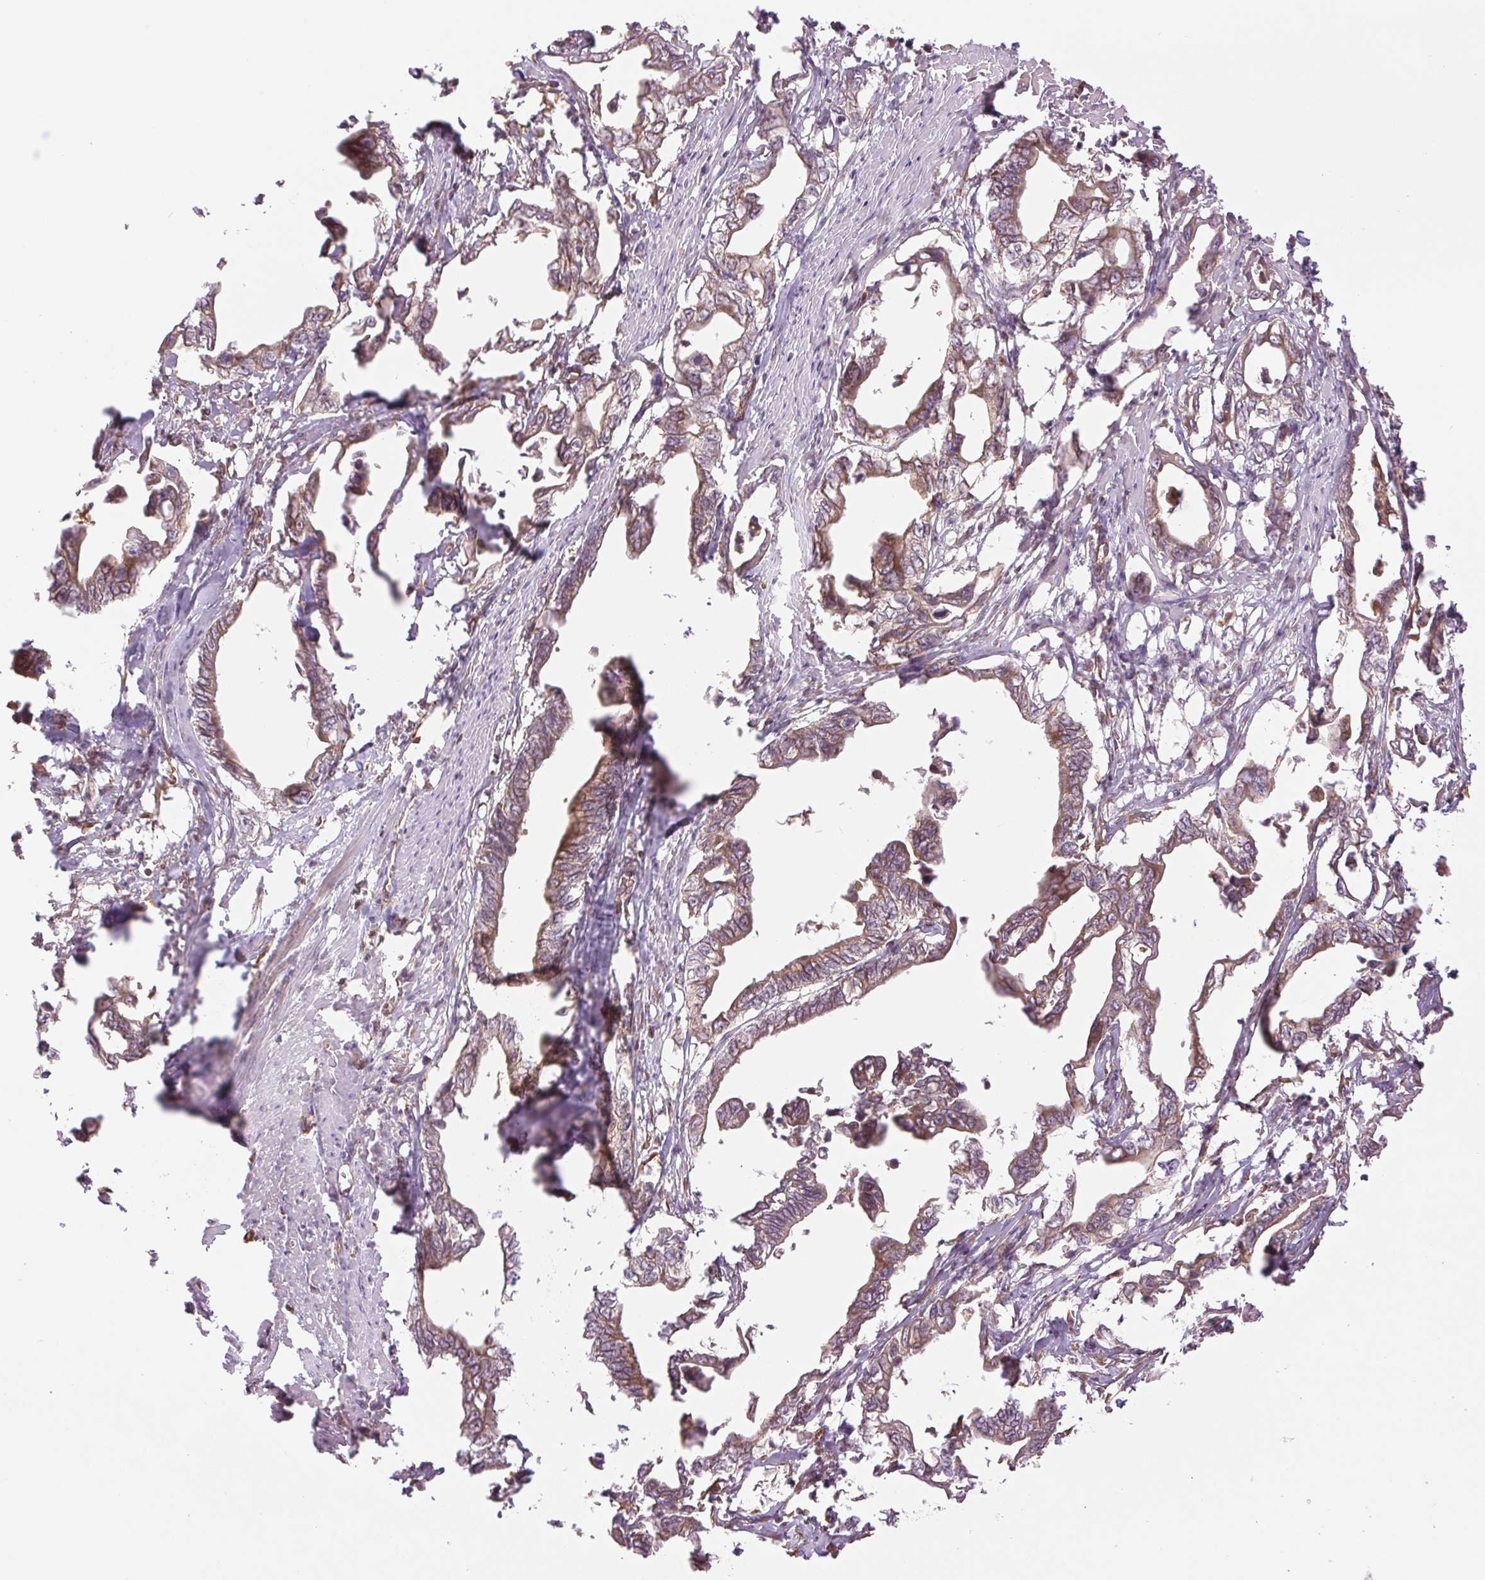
{"staining": {"intensity": "weak", "quantity": ">75%", "location": "cytoplasmic/membranous"}, "tissue": "pancreatic cancer", "cell_type": "Tumor cells", "image_type": "cancer", "snomed": [{"axis": "morphology", "description": "Adenocarcinoma, NOS"}, {"axis": "topography", "description": "Pancreas"}], "caption": "Protein staining of pancreatic cancer tissue demonstrates weak cytoplasmic/membranous positivity in about >75% of tumor cells.", "gene": "STARD7", "patient": {"sex": "male", "age": 61}}